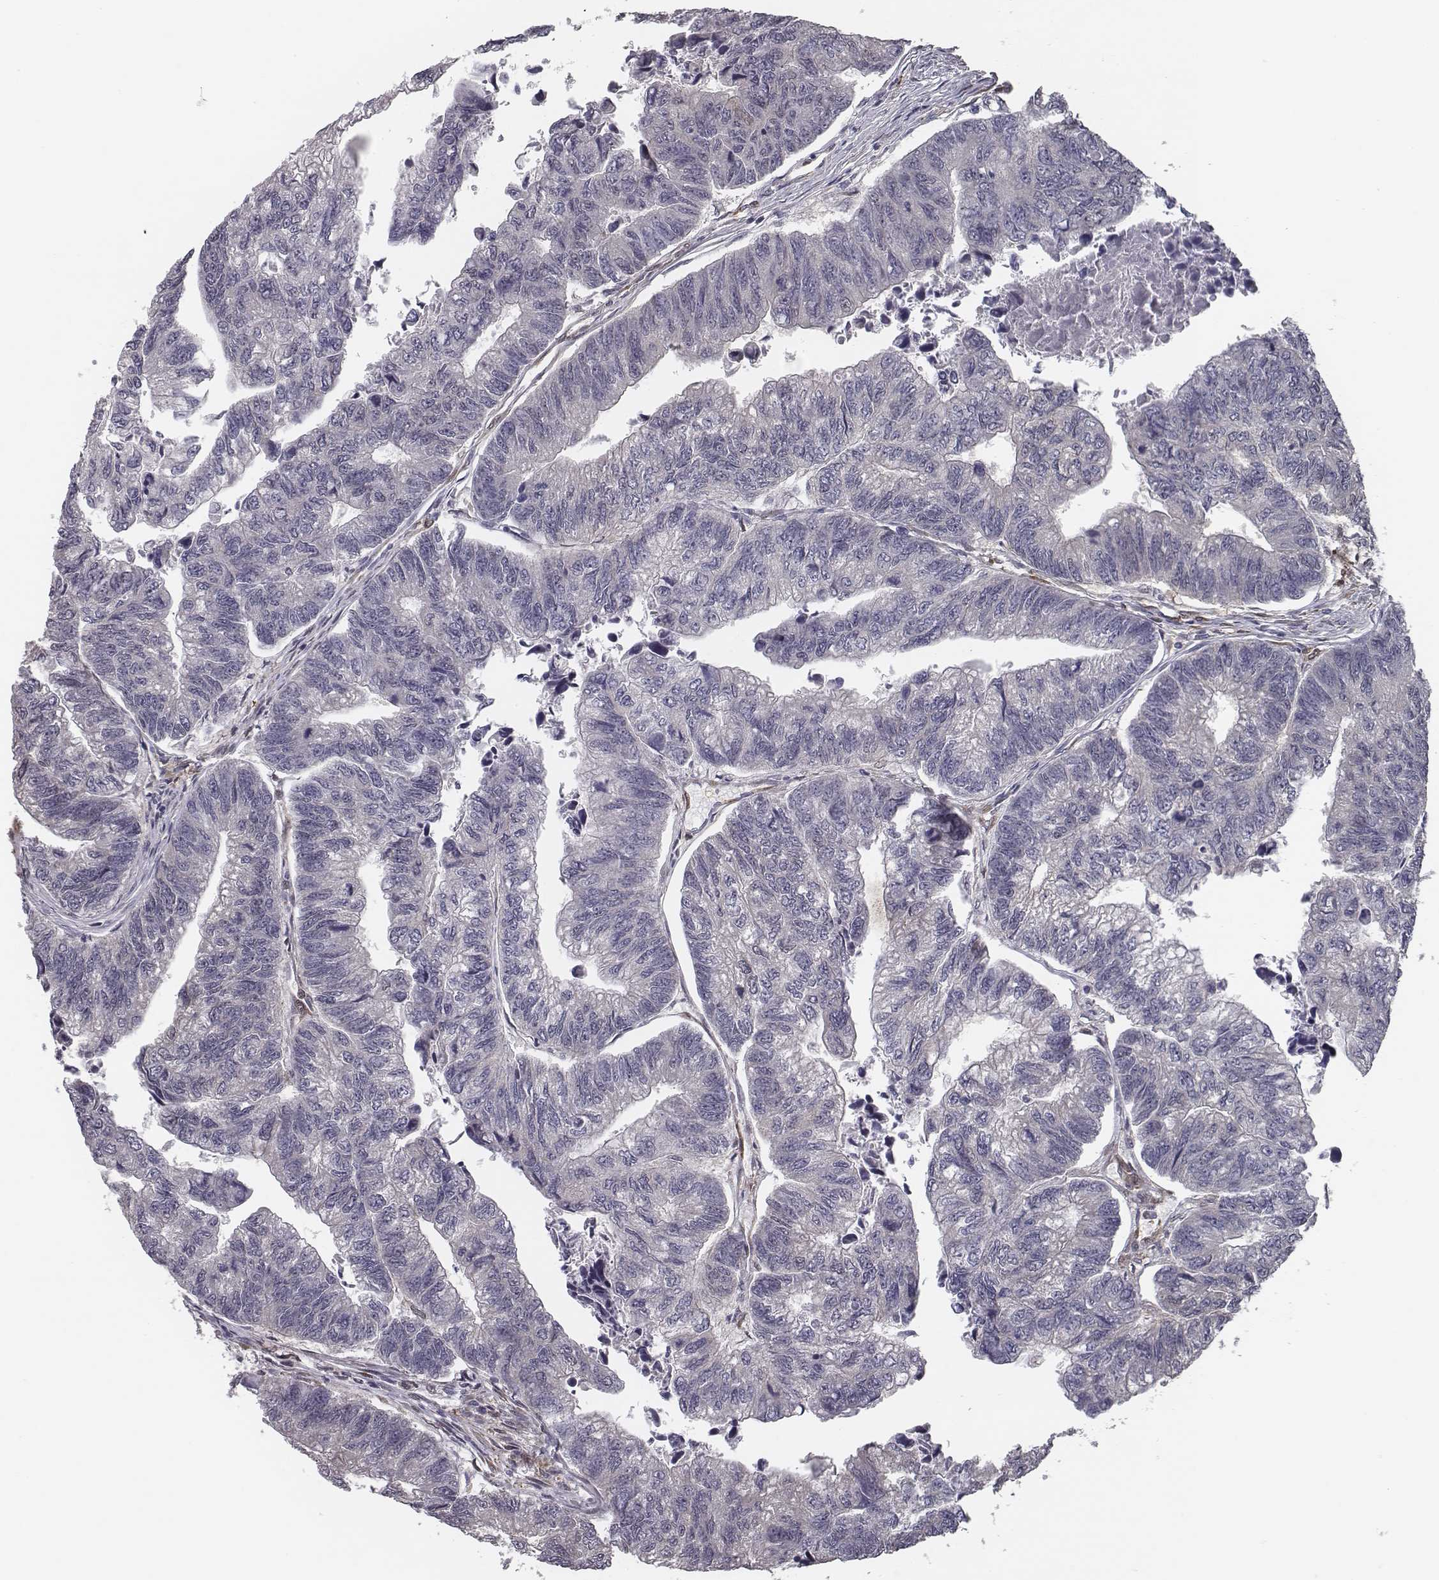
{"staining": {"intensity": "negative", "quantity": "none", "location": "none"}, "tissue": "colorectal cancer", "cell_type": "Tumor cells", "image_type": "cancer", "snomed": [{"axis": "morphology", "description": "Adenocarcinoma, NOS"}, {"axis": "topography", "description": "Colon"}], "caption": "This is a photomicrograph of IHC staining of colorectal adenocarcinoma, which shows no expression in tumor cells.", "gene": "ISYNA1", "patient": {"sex": "female", "age": 65}}